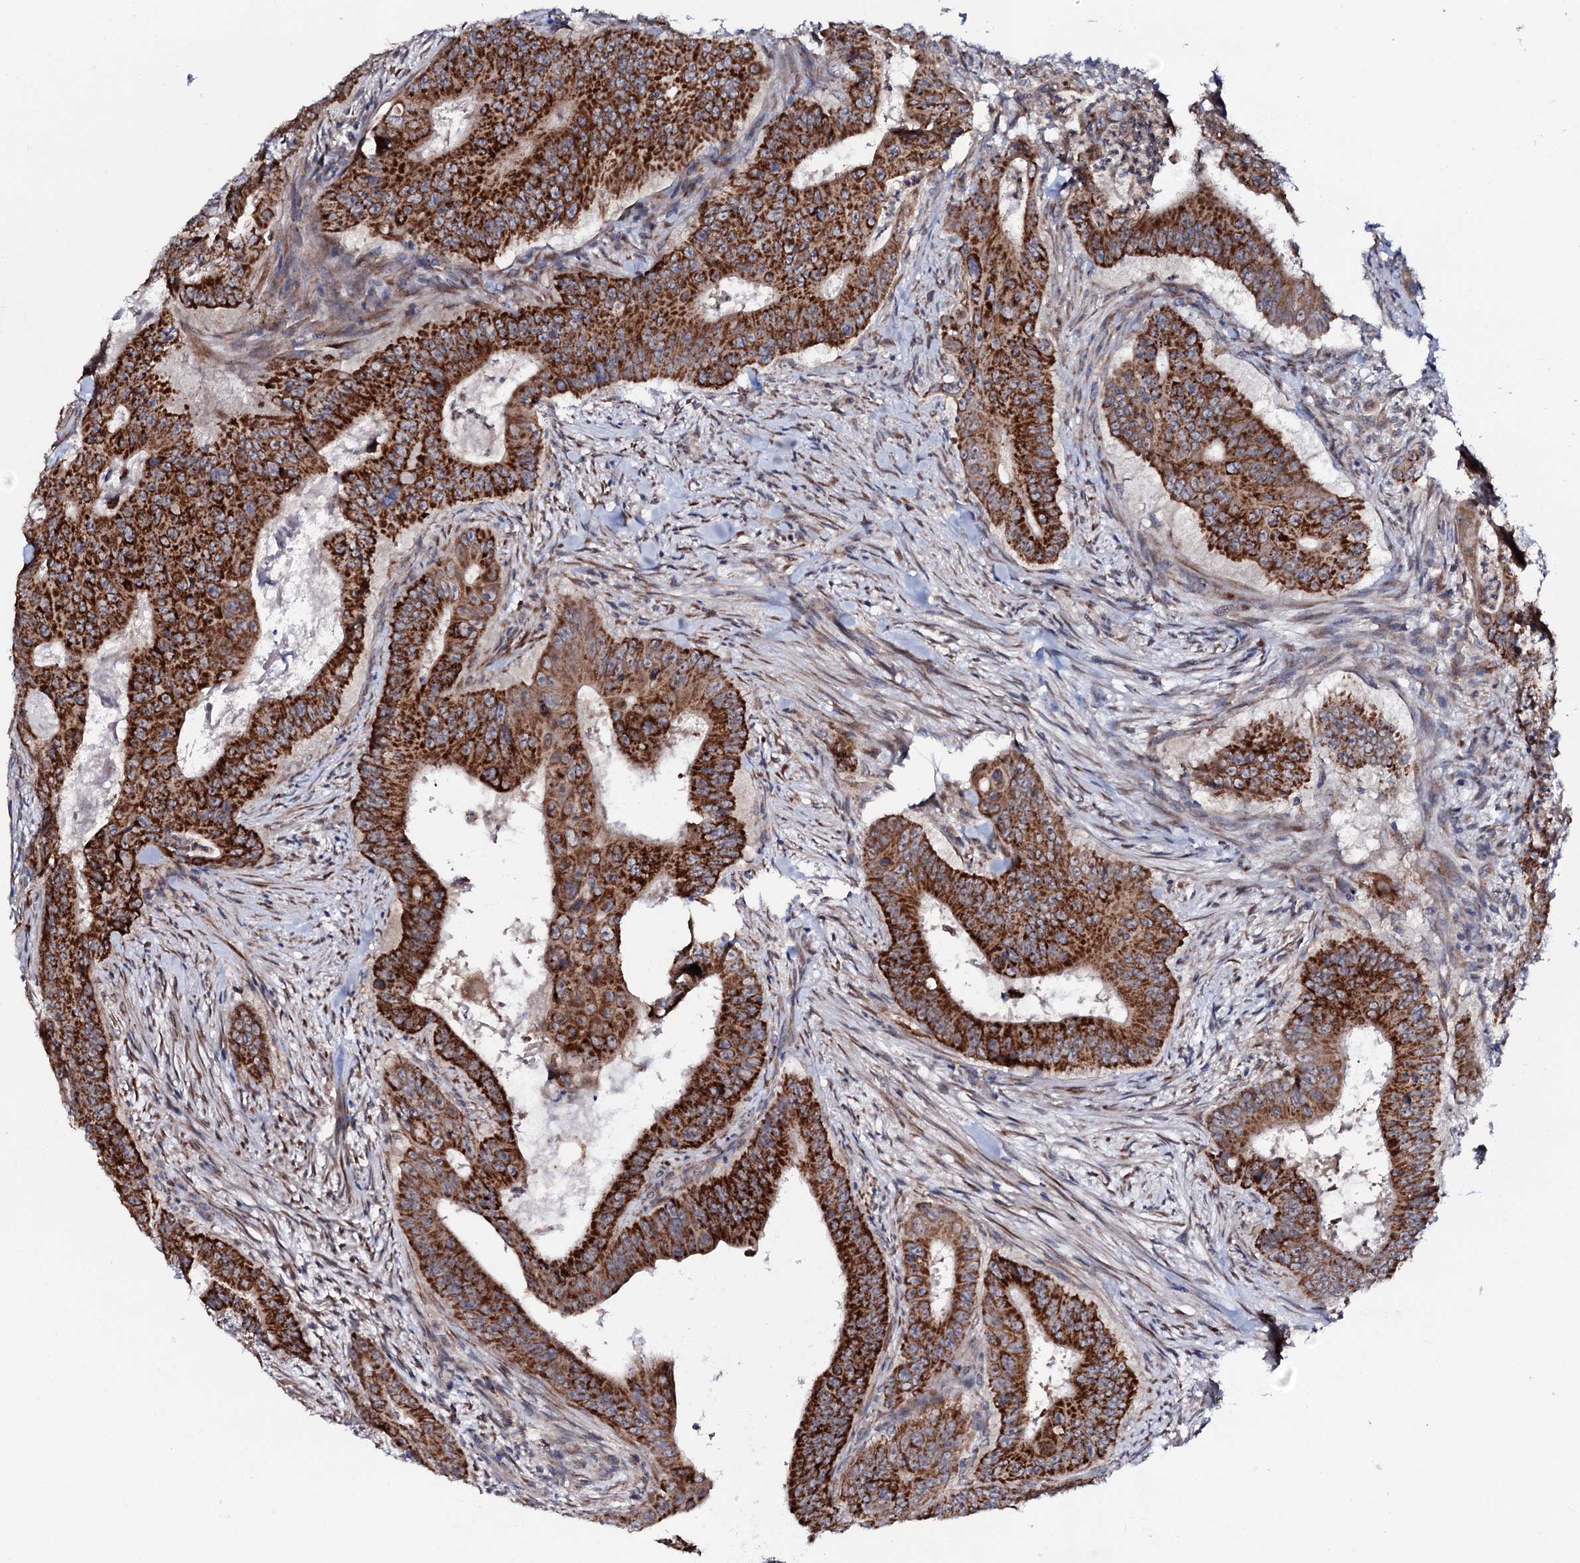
{"staining": {"intensity": "strong", "quantity": ">75%", "location": "cytoplasmic/membranous"}, "tissue": "colorectal cancer", "cell_type": "Tumor cells", "image_type": "cancer", "snomed": [{"axis": "morphology", "description": "Adenocarcinoma, NOS"}, {"axis": "topography", "description": "Rectum"}], "caption": "This histopathology image shows immunohistochemistry (IHC) staining of human adenocarcinoma (colorectal), with high strong cytoplasmic/membranous expression in about >75% of tumor cells.", "gene": "PPP1R3D", "patient": {"sex": "female", "age": 75}}